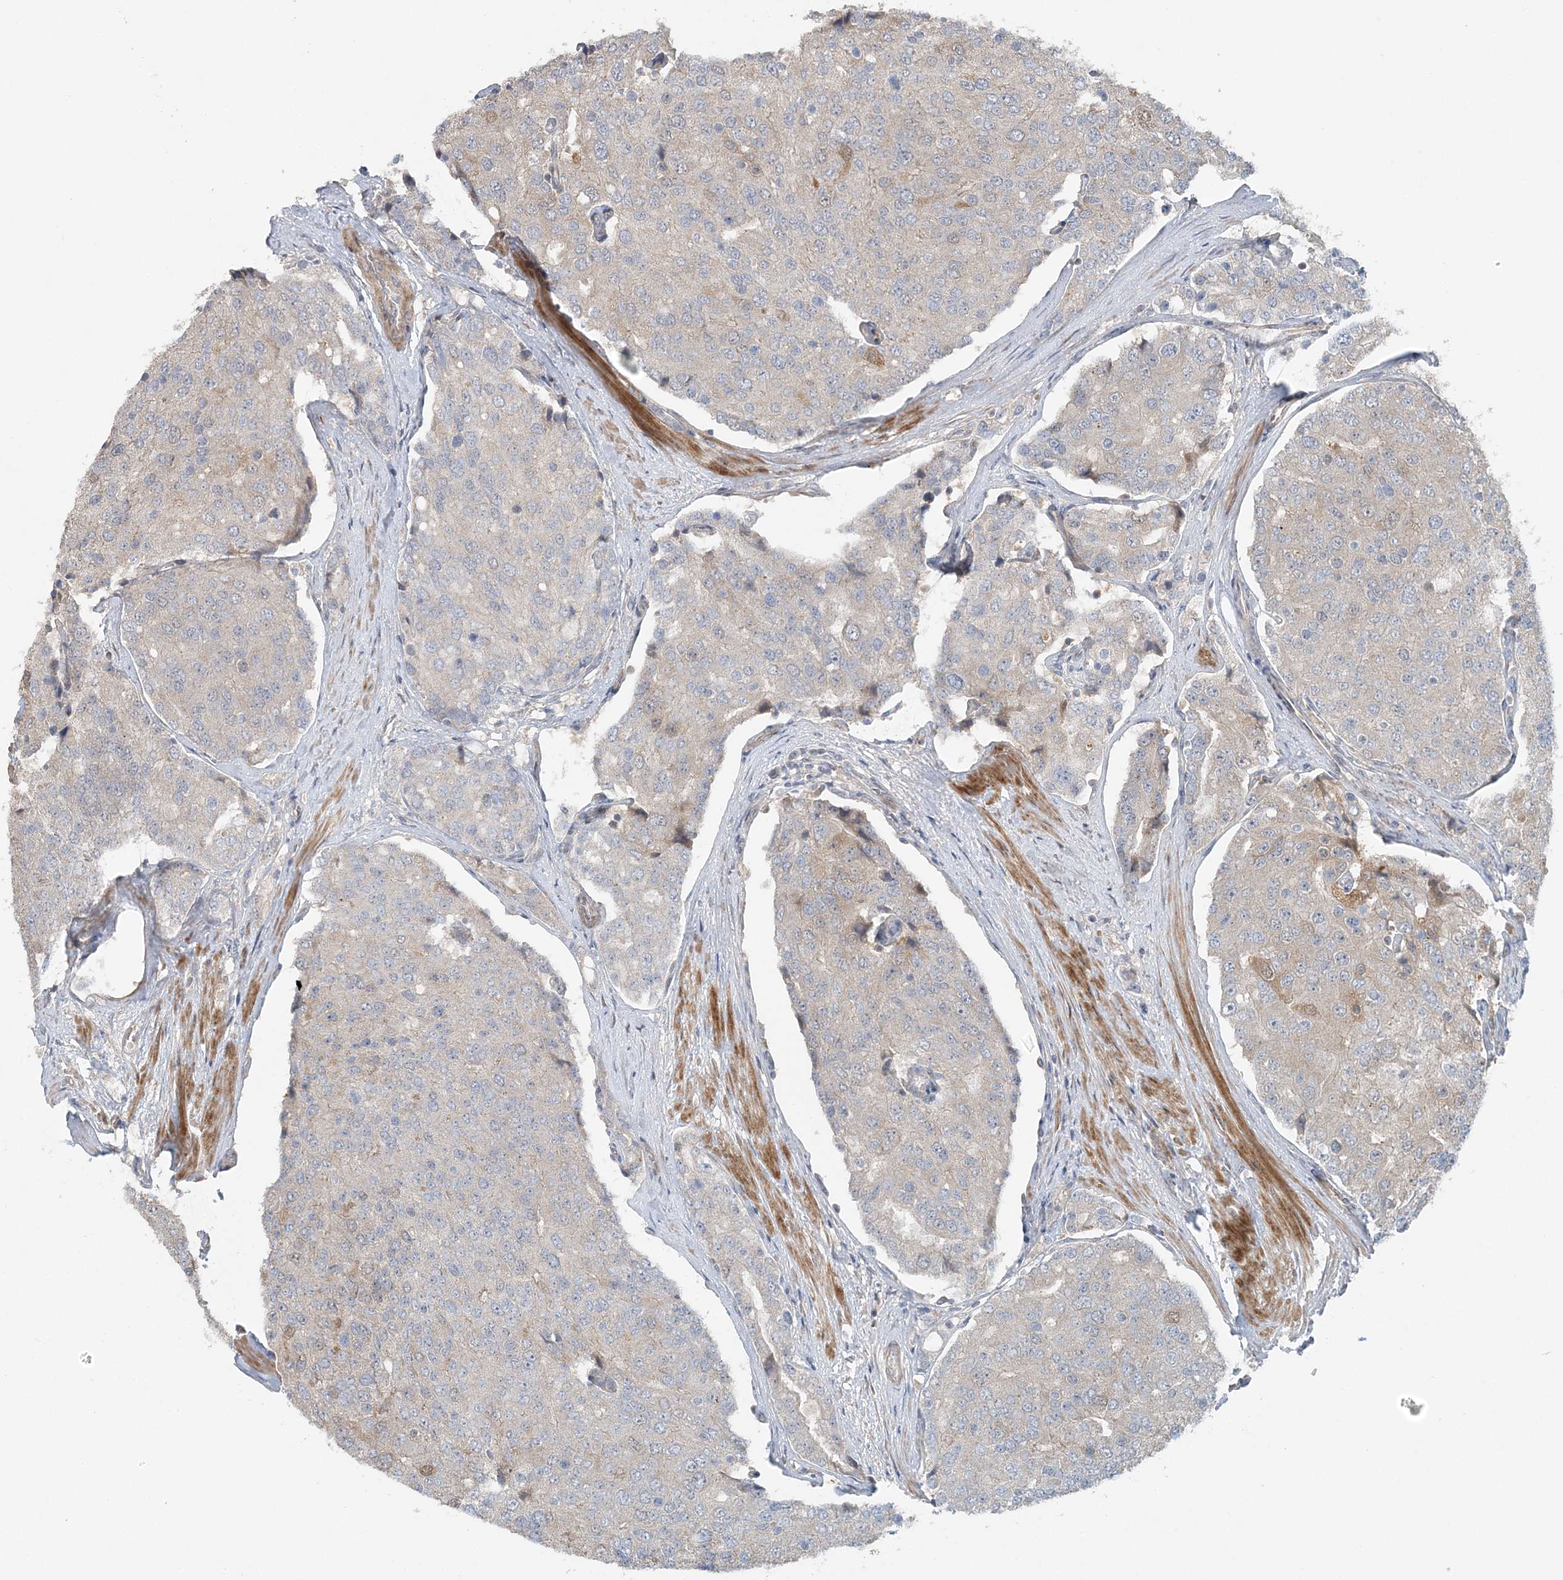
{"staining": {"intensity": "weak", "quantity": "25%-75%", "location": "cytoplasmic/membranous"}, "tissue": "prostate cancer", "cell_type": "Tumor cells", "image_type": "cancer", "snomed": [{"axis": "morphology", "description": "Adenocarcinoma, High grade"}, {"axis": "topography", "description": "Prostate"}], "caption": "Weak cytoplasmic/membranous staining is present in about 25%-75% of tumor cells in prostate adenocarcinoma (high-grade).", "gene": "SLC4A10", "patient": {"sex": "male", "age": 50}}